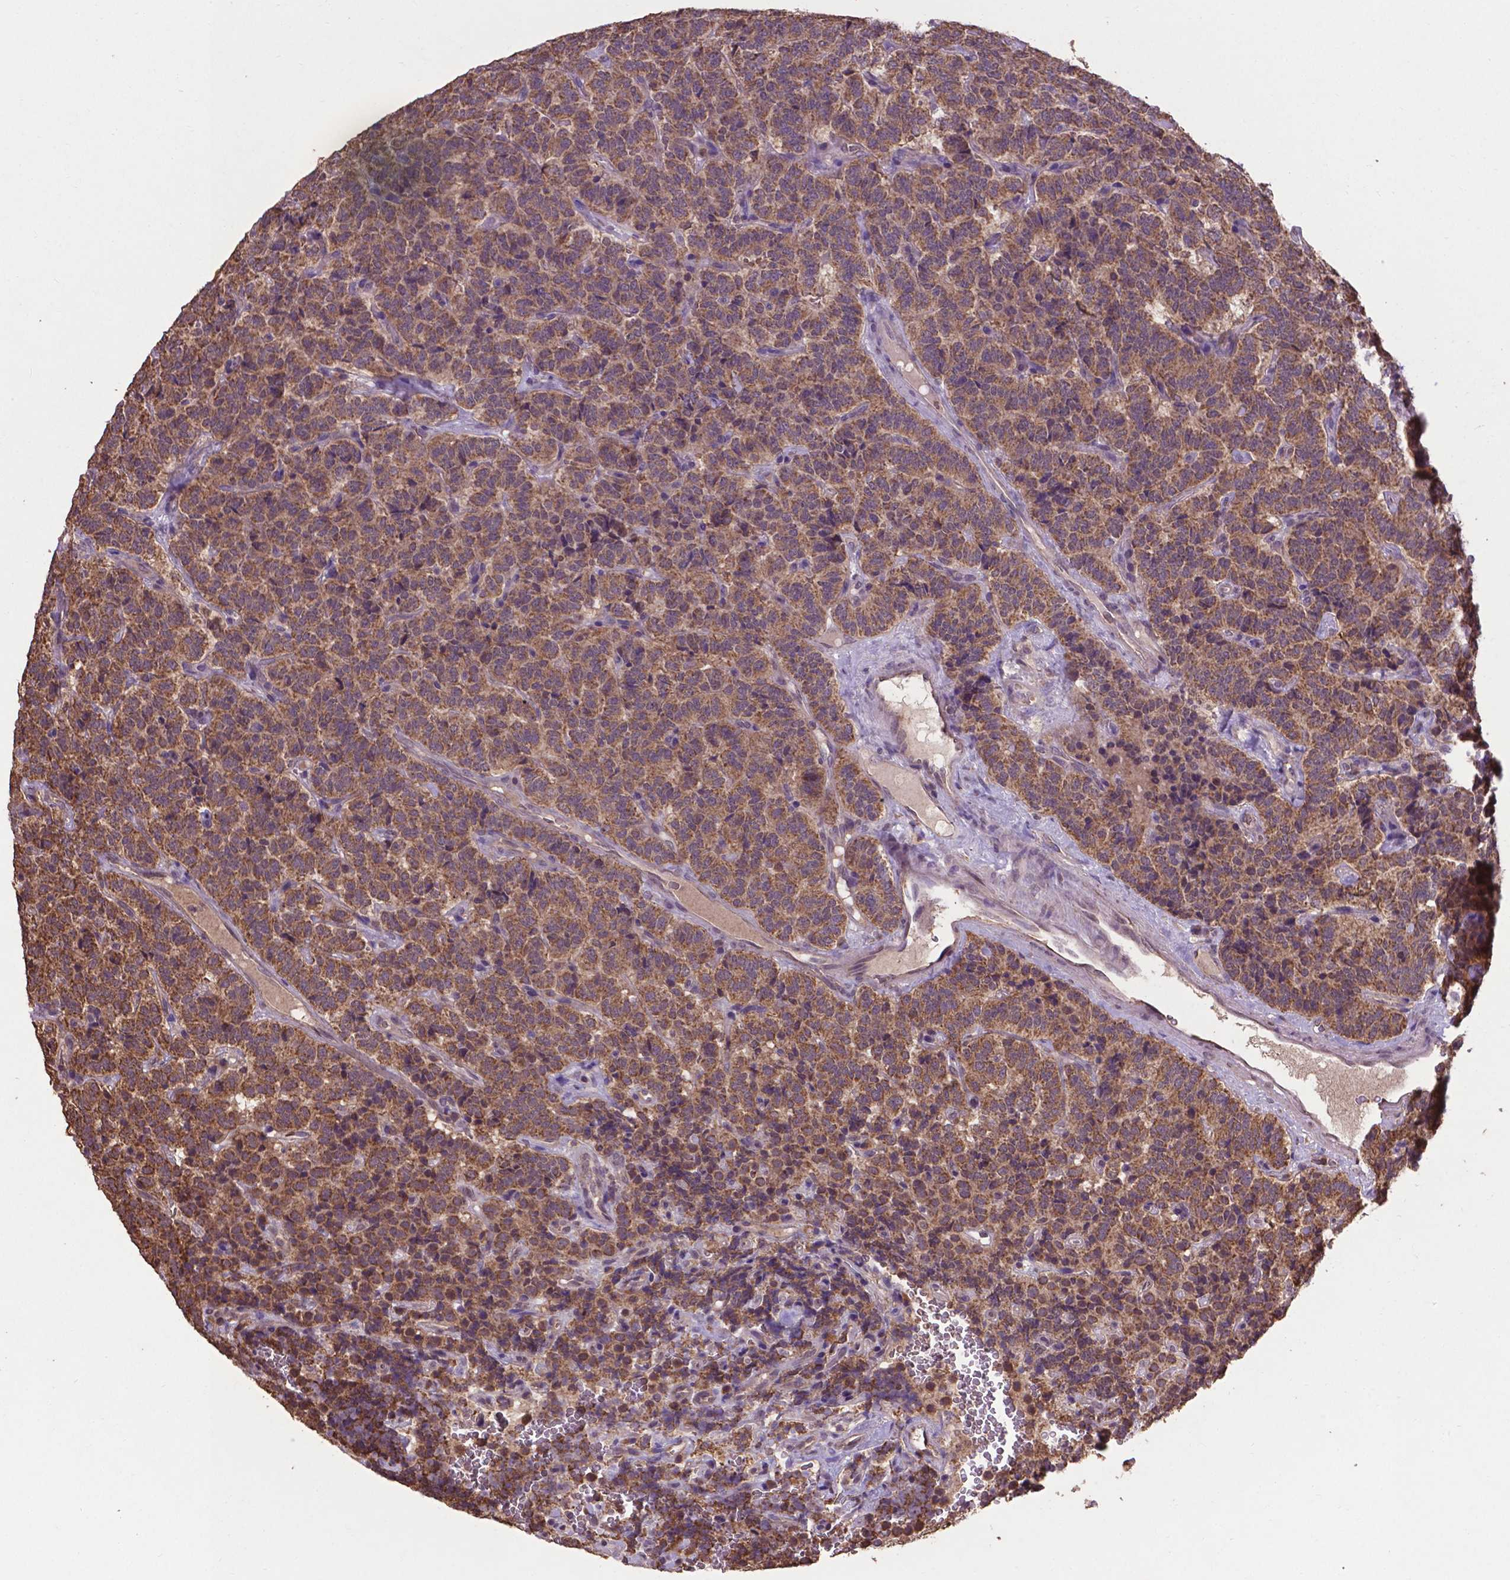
{"staining": {"intensity": "moderate", "quantity": ">75%", "location": "cytoplasmic/membranous"}, "tissue": "carcinoid", "cell_type": "Tumor cells", "image_type": "cancer", "snomed": [{"axis": "morphology", "description": "Carcinoid, malignant, NOS"}, {"axis": "topography", "description": "Pancreas"}], "caption": "Carcinoid stained with IHC shows moderate cytoplasmic/membranous staining in approximately >75% of tumor cells.", "gene": "DCAF1", "patient": {"sex": "male", "age": 36}}